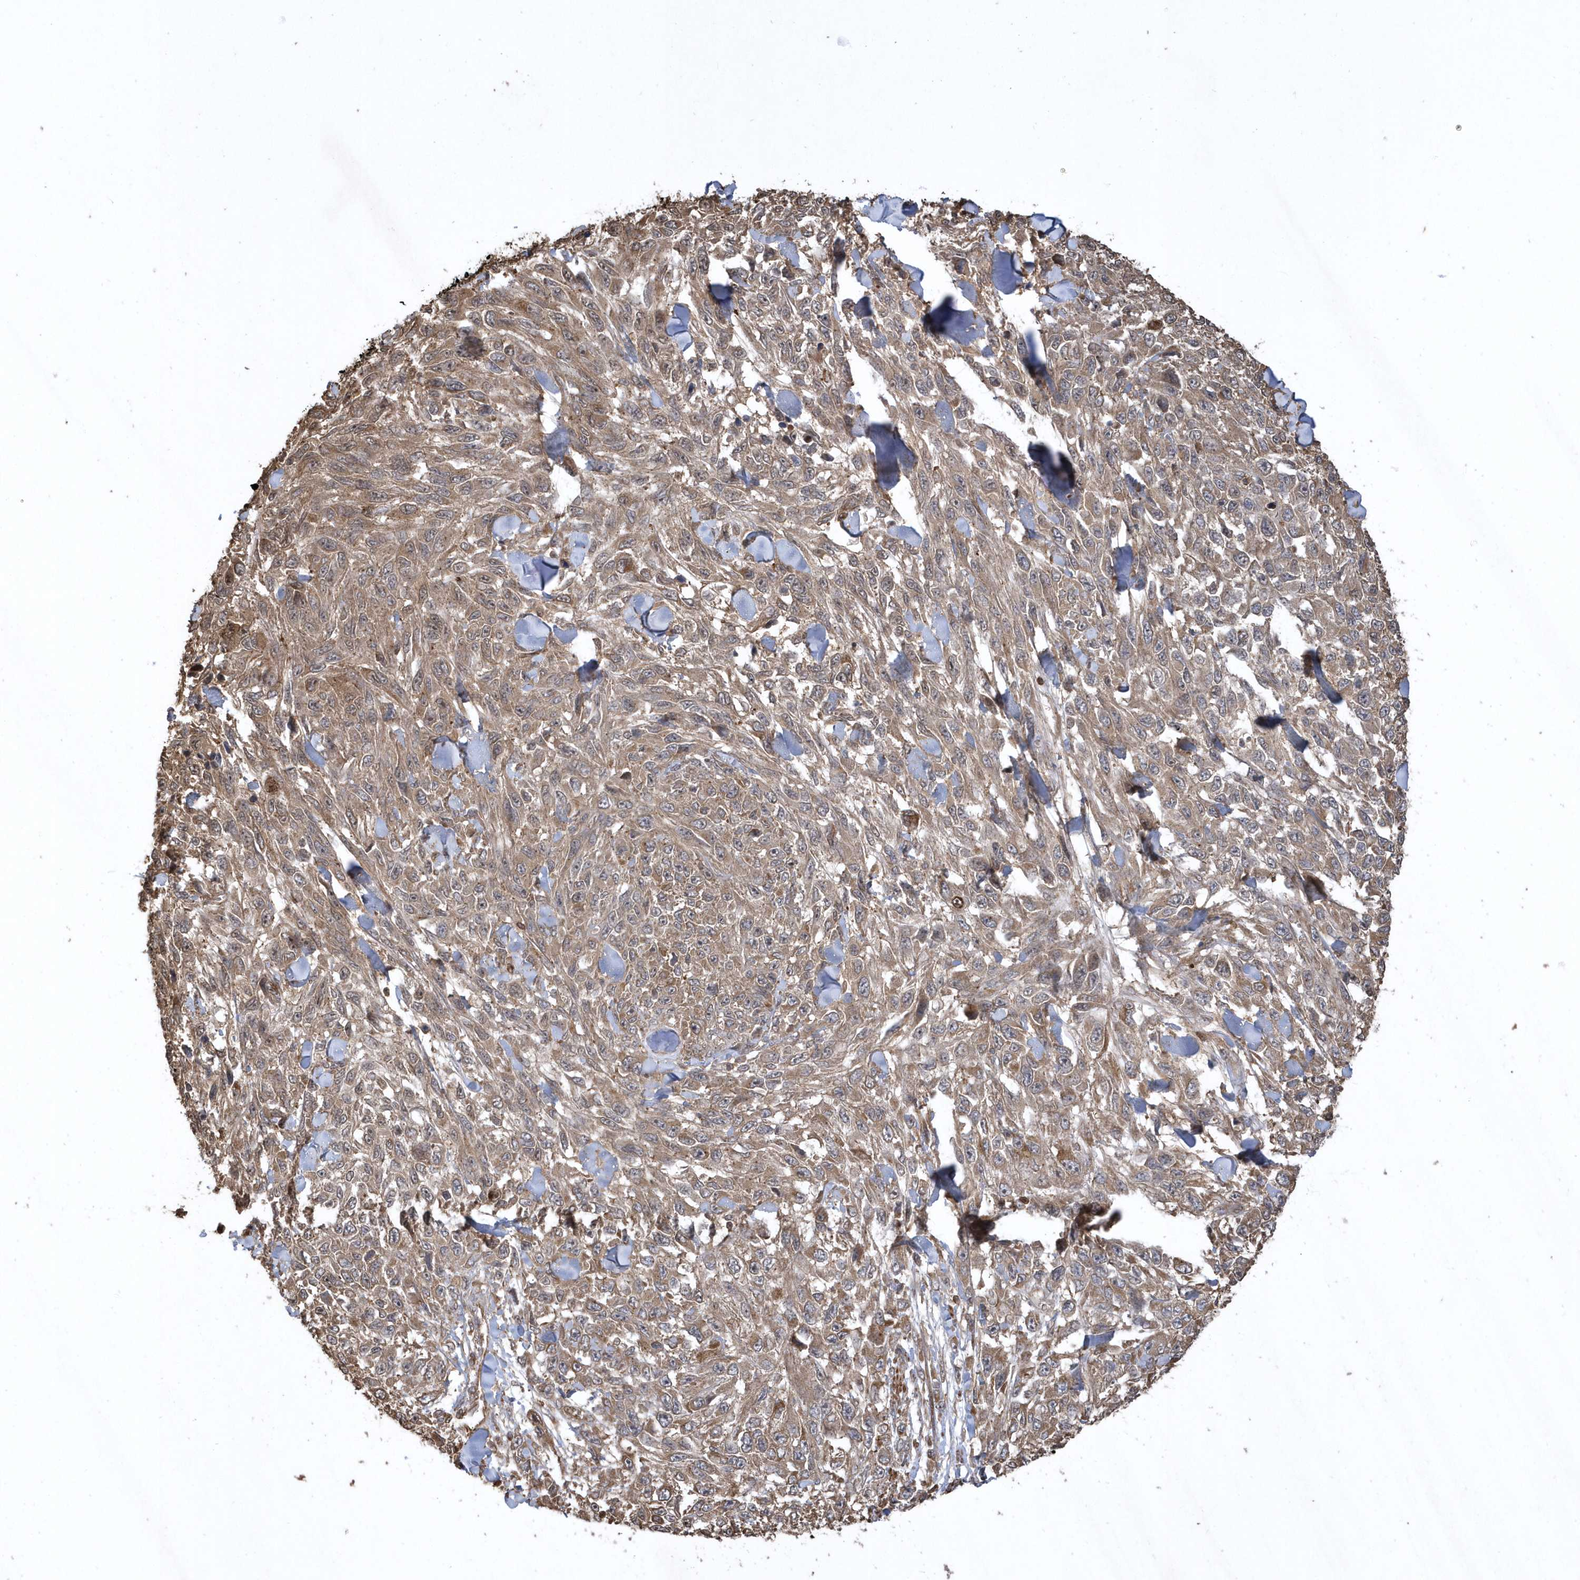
{"staining": {"intensity": "weak", "quantity": ">75%", "location": "cytoplasmic/membranous"}, "tissue": "melanoma", "cell_type": "Tumor cells", "image_type": "cancer", "snomed": [{"axis": "morphology", "description": "Malignant melanoma, NOS"}, {"axis": "topography", "description": "Skin"}], "caption": "An image of malignant melanoma stained for a protein exhibits weak cytoplasmic/membranous brown staining in tumor cells. (DAB = brown stain, brightfield microscopy at high magnification).", "gene": "SENP8", "patient": {"sex": "female", "age": 96}}